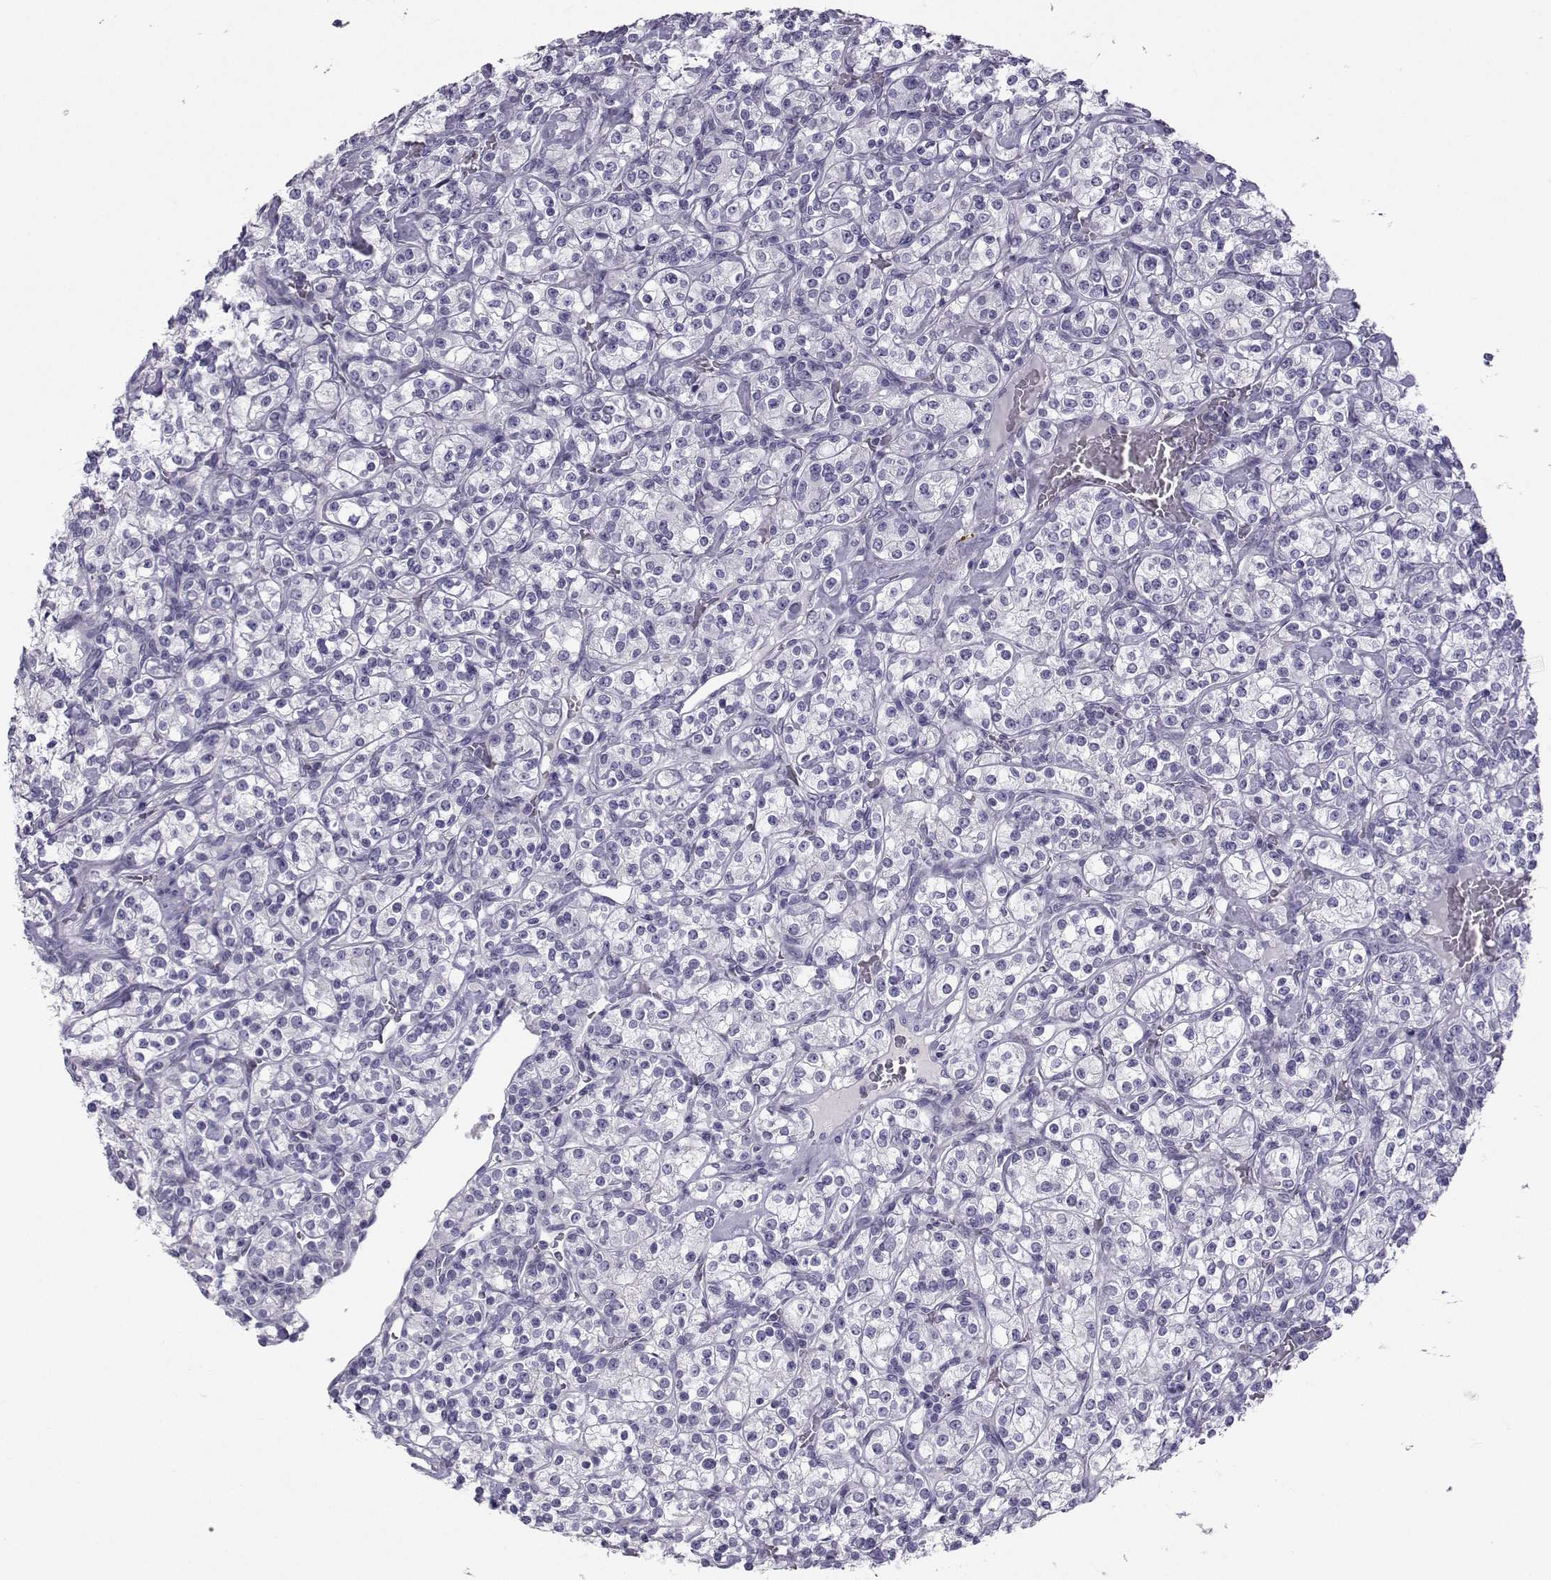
{"staining": {"intensity": "negative", "quantity": "none", "location": "none"}, "tissue": "renal cancer", "cell_type": "Tumor cells", "image_type": "cancer", "snomed": [{"axis": "morphology", "description": "Adenocarcinoma, NOS"}, {"axis": "topography", "description": "Kidney"}], "caption": "The immunohistochemistry (IHC) image has no significant expression in tumor cells of renal cancer (adenocarcinoma) tissue.", "gene": "PCSK1N", "patient": {"sex": "male", "age": 77}}